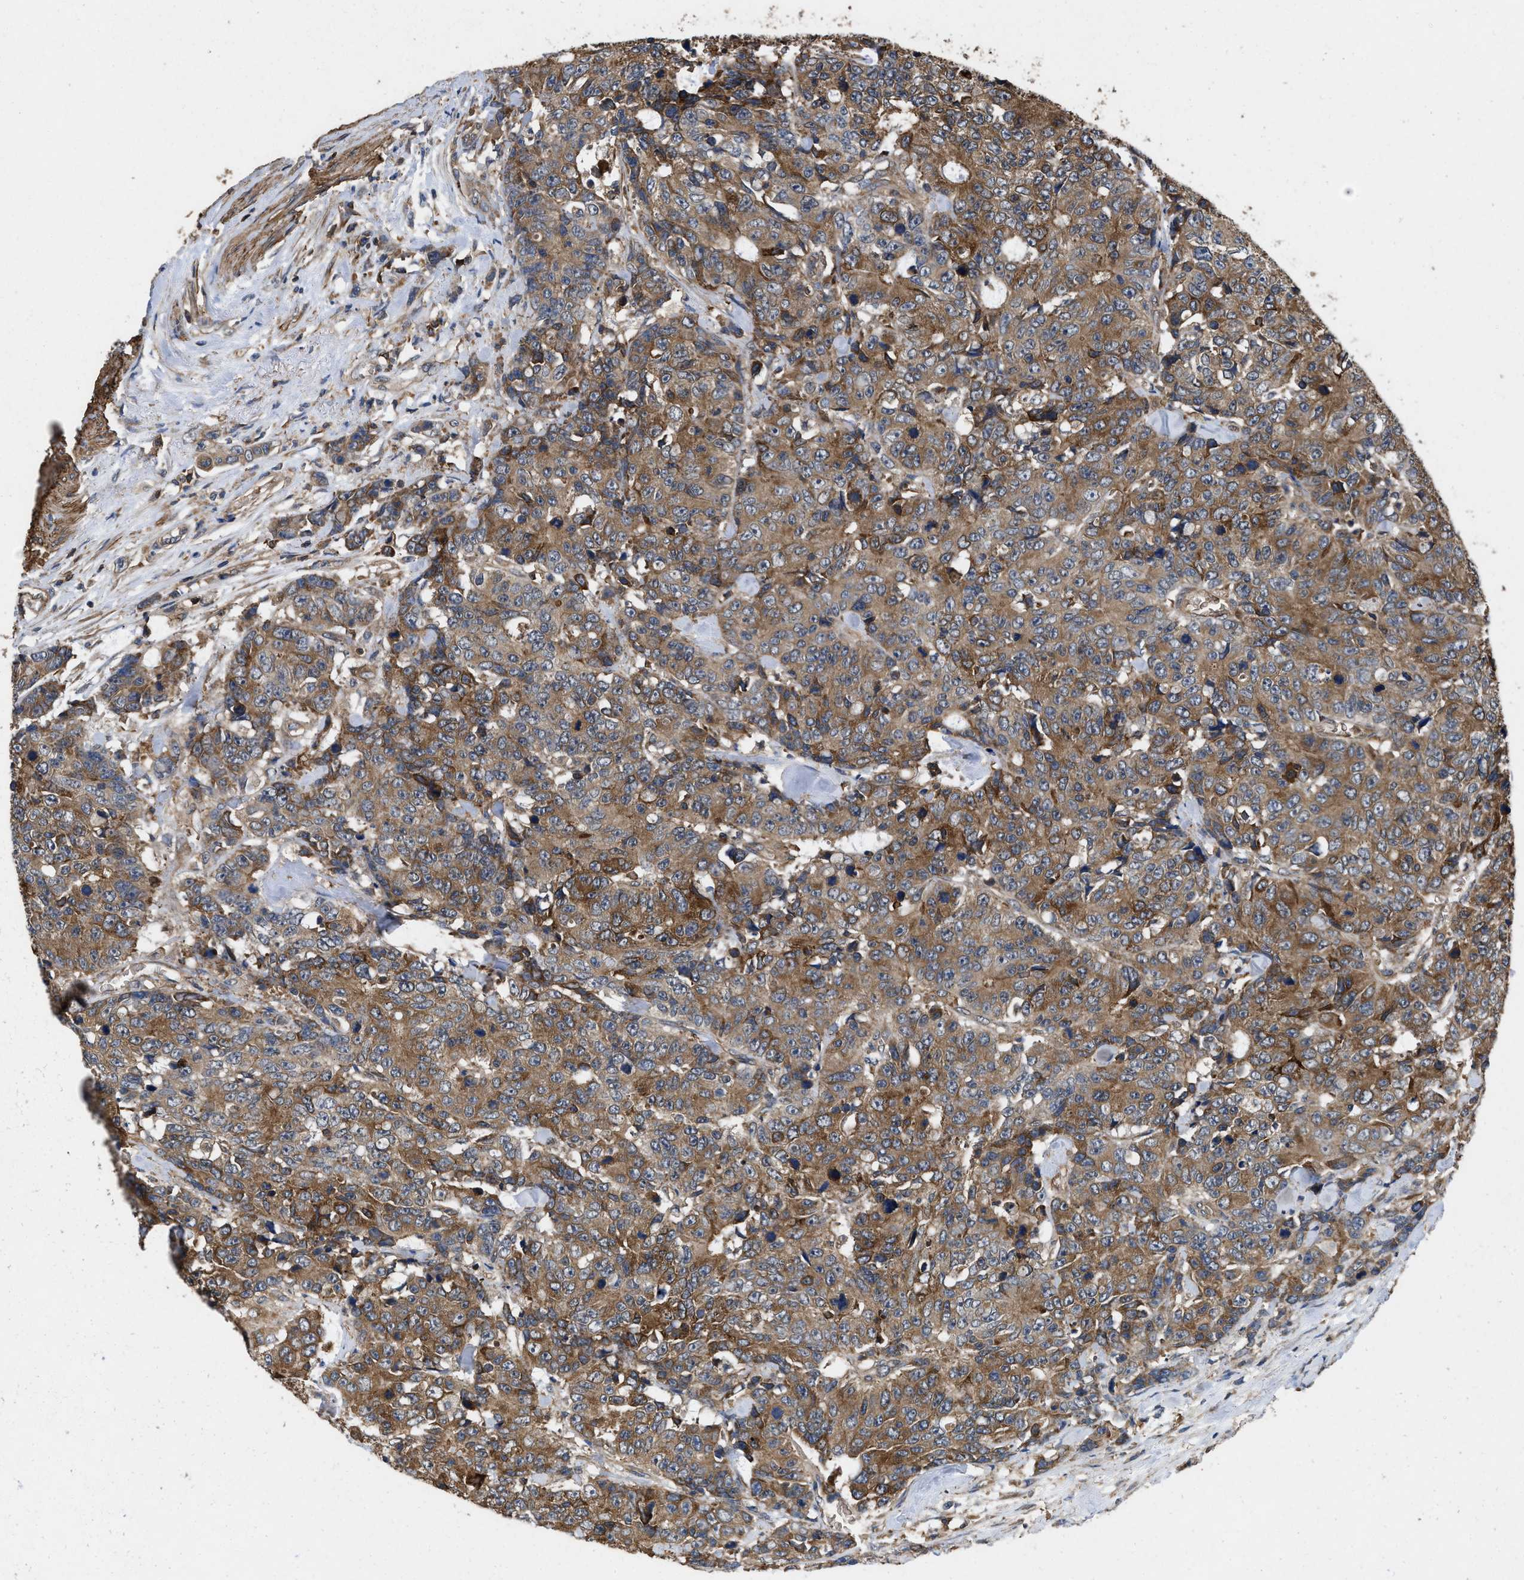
{"staining": {"intensity": "moderate", "quantity": ">75%", "location": "cytoplasmic/membranous"}, "tissue": "colorectal cancer", "cell_type": "Tumor cells", "image_type": "cancer", "snomed": [{"axis": "morphology", "description": "Adenocarcinoma, NOS"}, {"axis": "topography", "description": "Colon"}], "caption": "Brown immunohistochemical staining in human adenocarcinoma (colorectal) shows moderate cytoplasmic/membranous positivity in about >75% of tumor cells.", "gene": "LINGO2", "patient": {"sex": "female", "age": 86}}